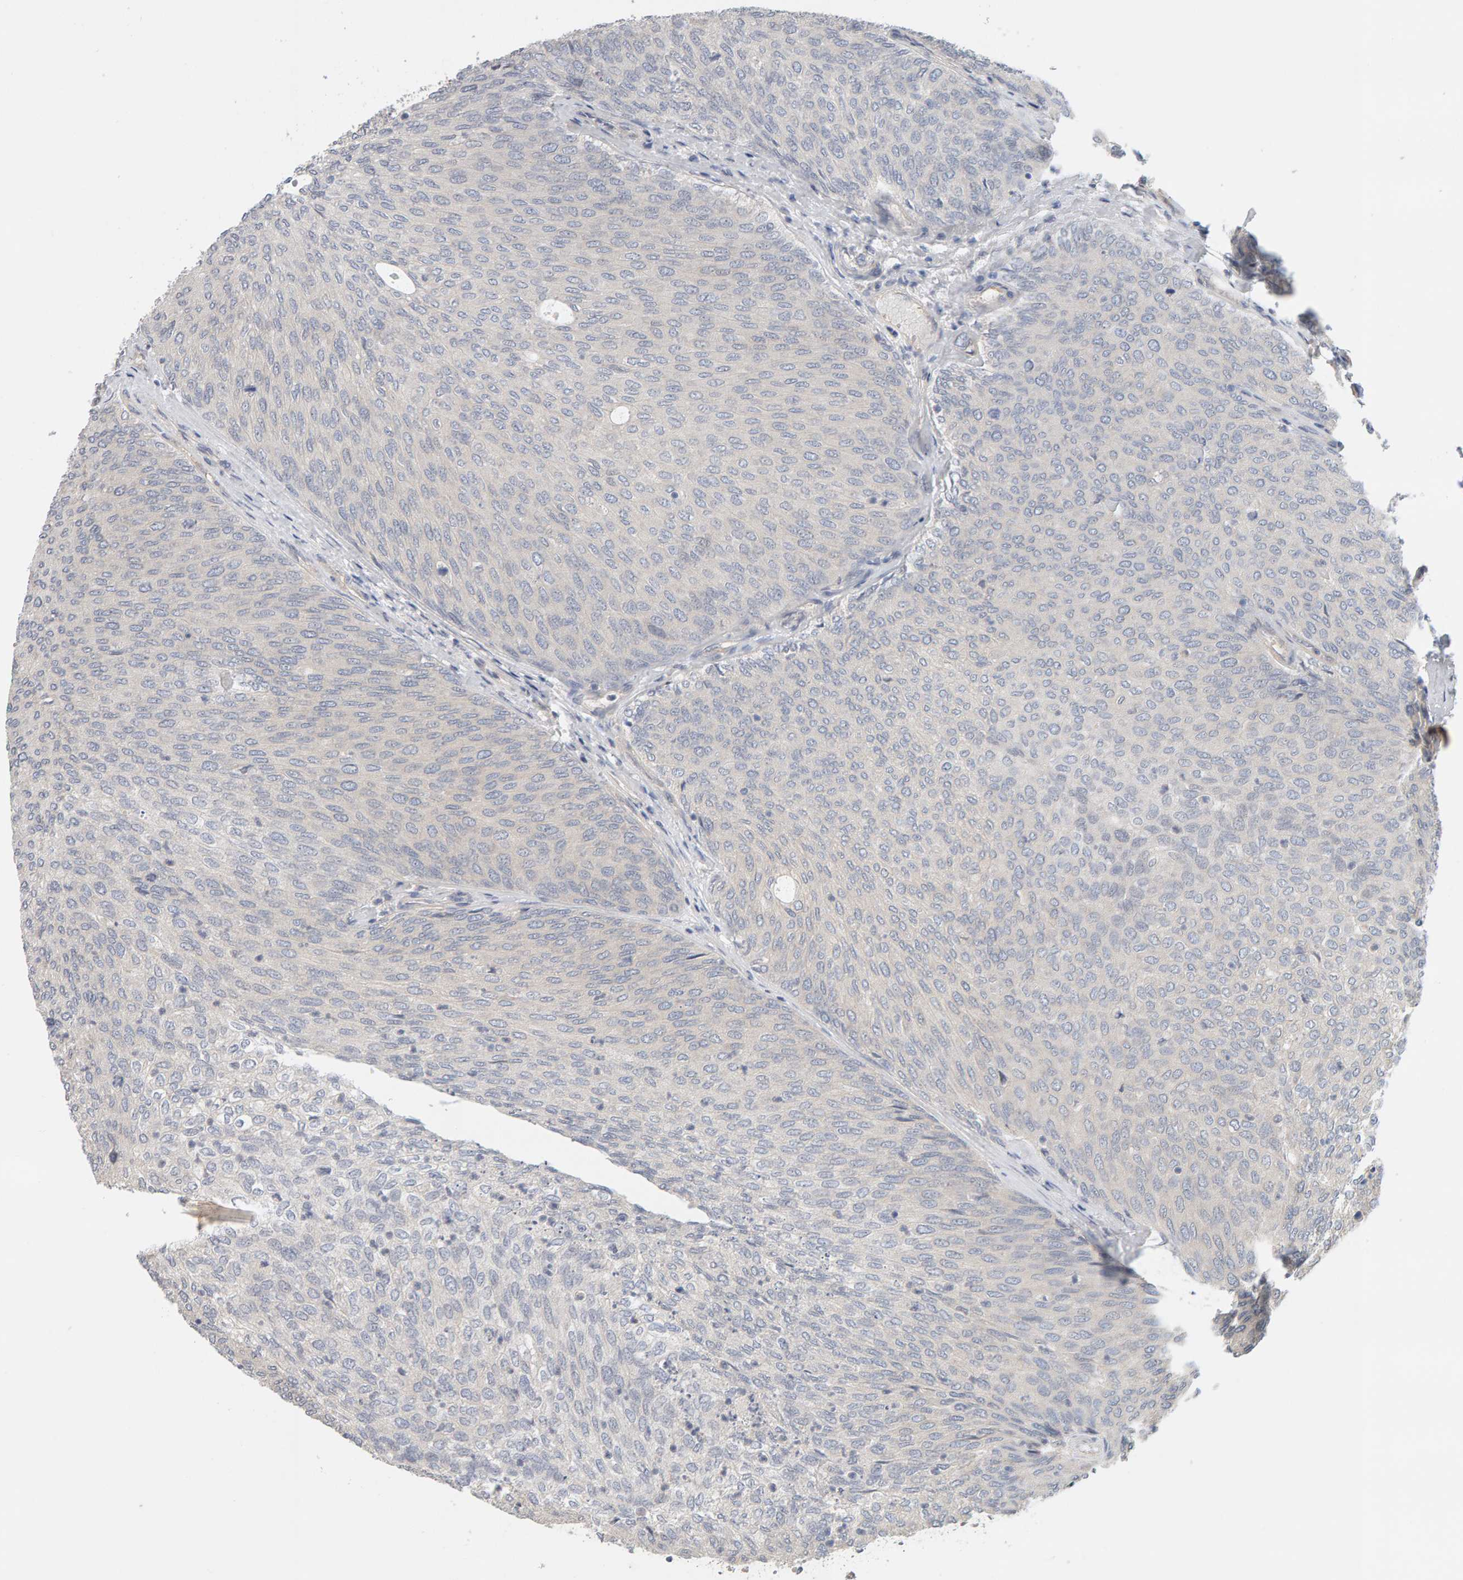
{"staining": {"intensity": "negative", "quantity": "none", "location": "none"}, "tissue": "urothelial cancer", "cell_type": "Tumor cells", "image_type": "cancer", "snomed": [{"axis": "morphology", "description": "Urothelial carcinoma, Low grade"}, {"axis": "topography", "description": "Urinary bladder"}], "caption": "Tumor cells show no significant protein staining in urothelial cancer.", "gene": "PPP1R16A", "patient": {"sex": "female", "age": 79}}